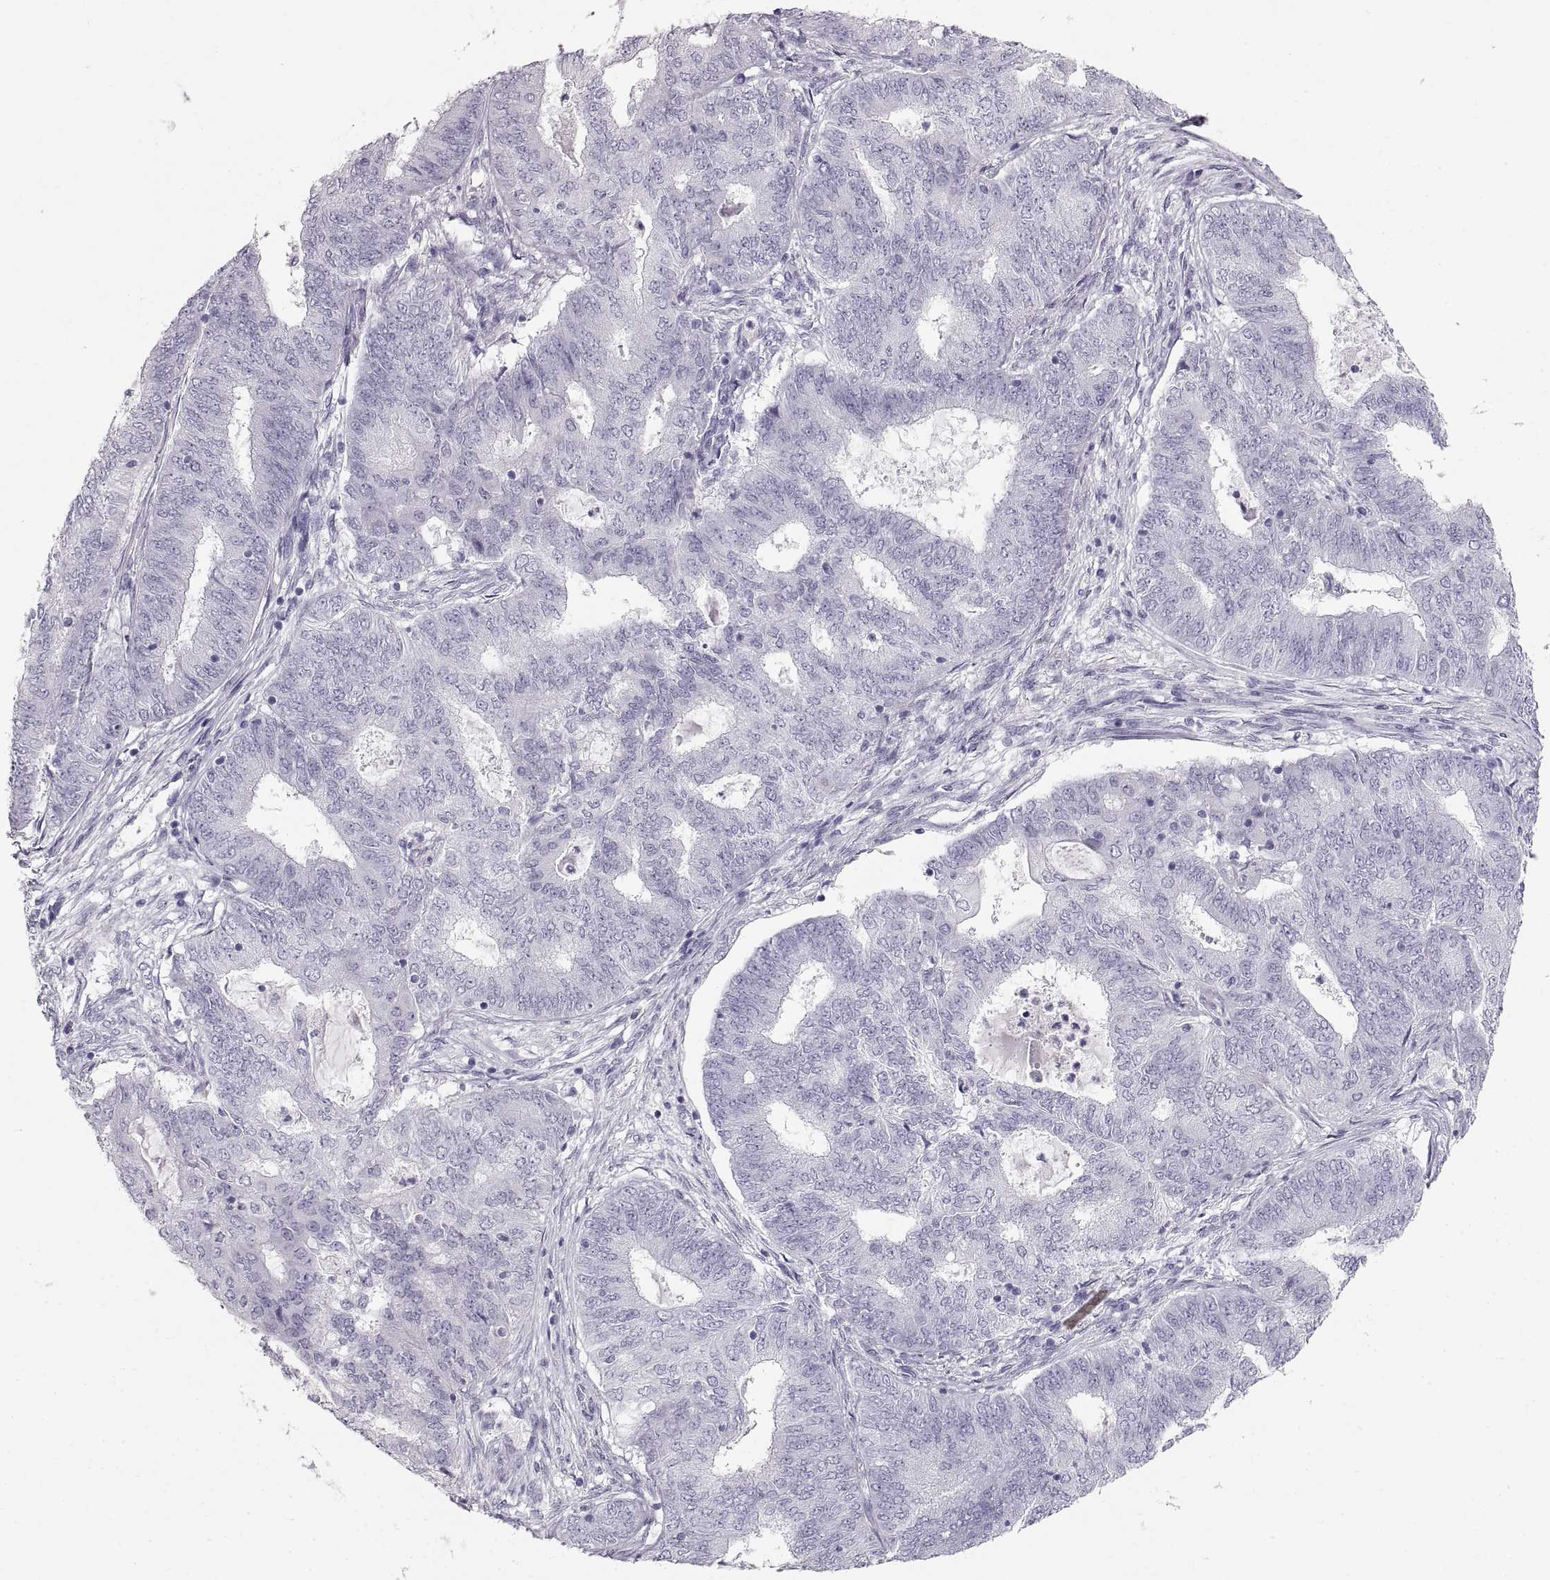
{"staining": {"intensity": "negative", "quantity": "none", "location": "none"}, "tissue": "endometrial cancer", "cell_type": "Tumor cells", "image_type": "cancer", "snomed": [{"axis": "morphology", "description": "Adenocarcinoma, NOS"}, {"axis": "topography", "description": "Endometrium"}], "caption": "The IHC histopathology image has no significant positivity in tumor cells of endometrial adenocarcinoma tissue. Nuclei are stained in blue.", "gene": "CRYAA", "patient": {"sex": "female", "age": 62}}